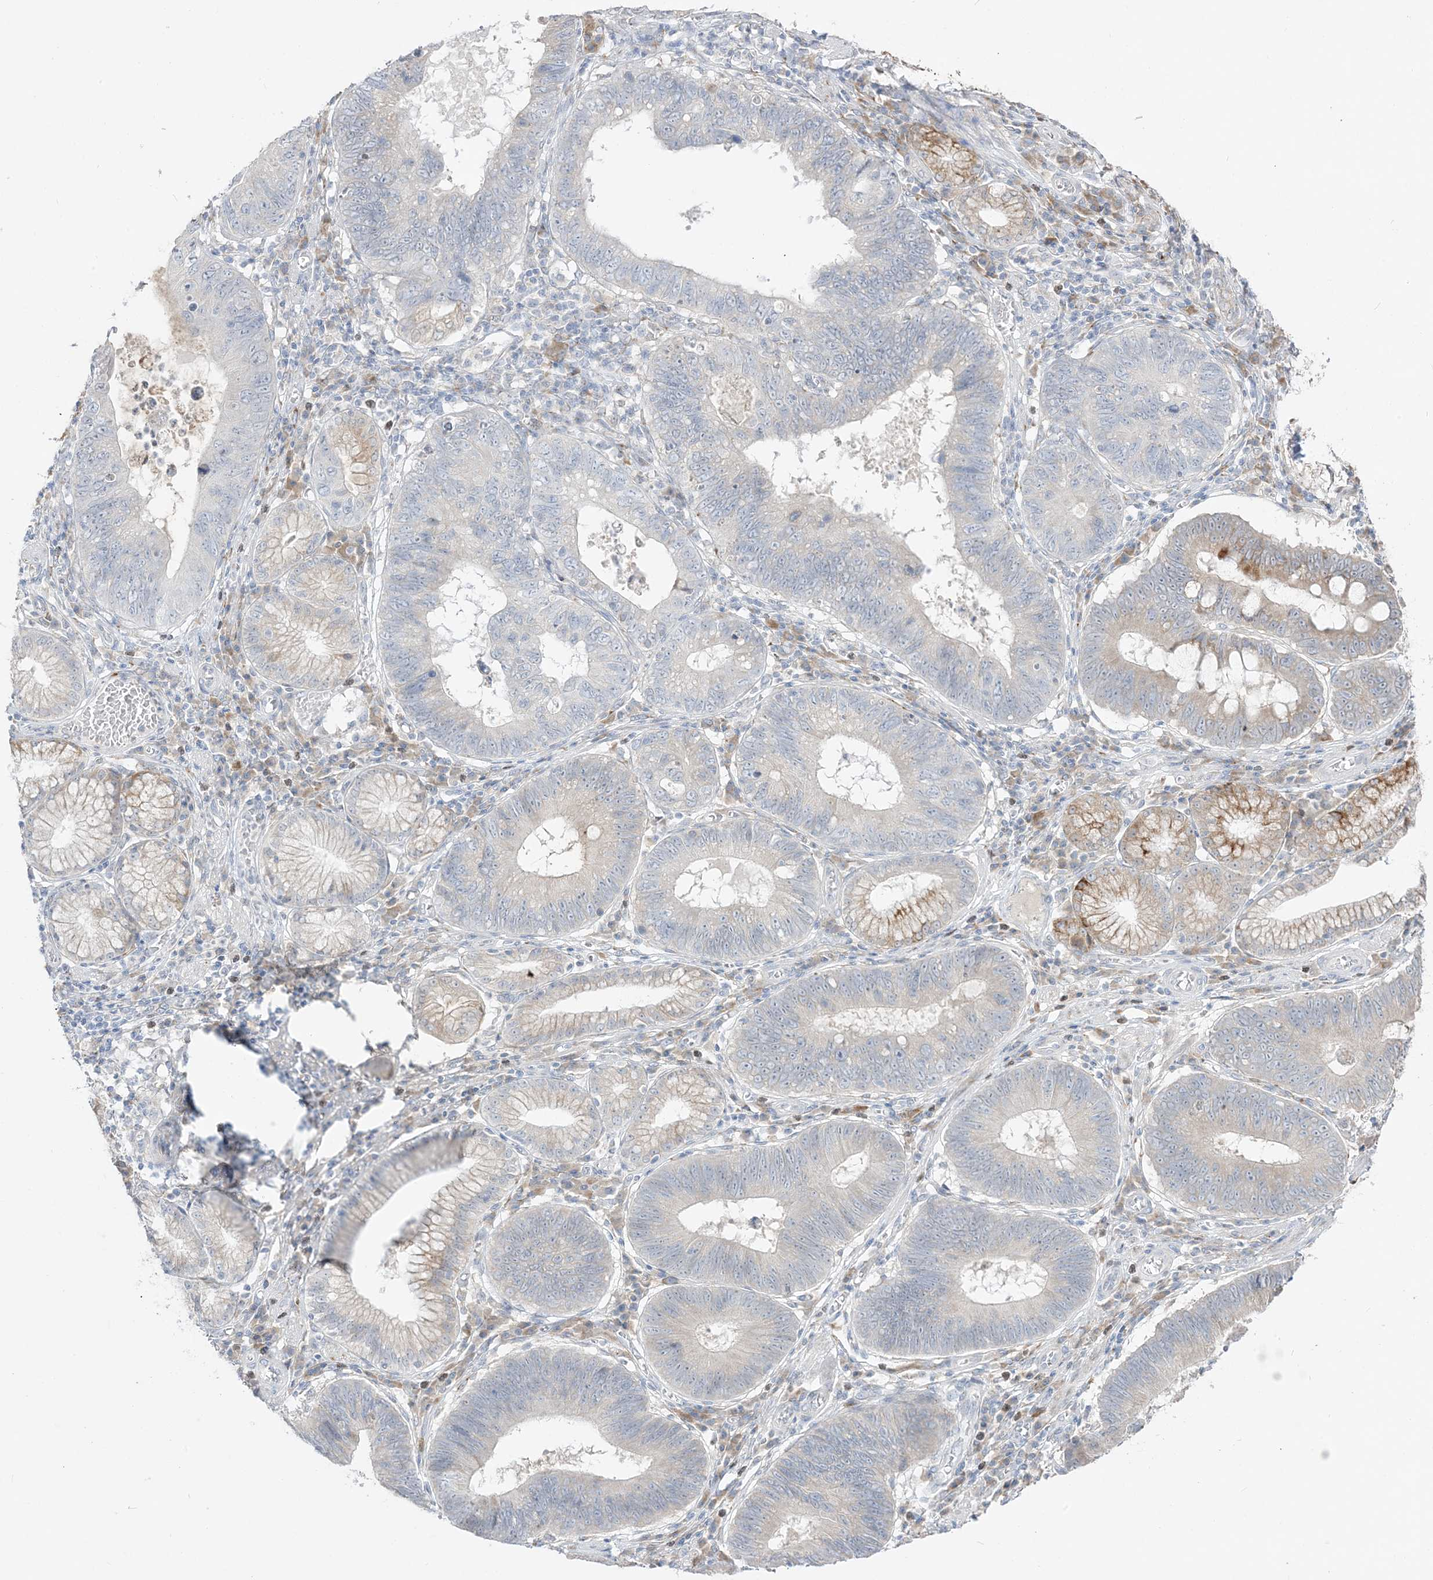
{"staining": {"intensity": "negative", "quantity": "none", "location": "none"}, "tissue": "stomach cancer", "cell_type": "Tumor cells", "image_type": "cancer", "snomed": [{"axis": "morphology", "description": "Adenocarcinoma, NOS"}, {"axis": "topography", "description": "Stomach"}], "caption": "The immunohistochemistry photomicrograph has no significant positivity in tumor cells of stomach cancer tissue.", "gene": "LOXL3", "patient": {"sex": "male", "age": 59}}